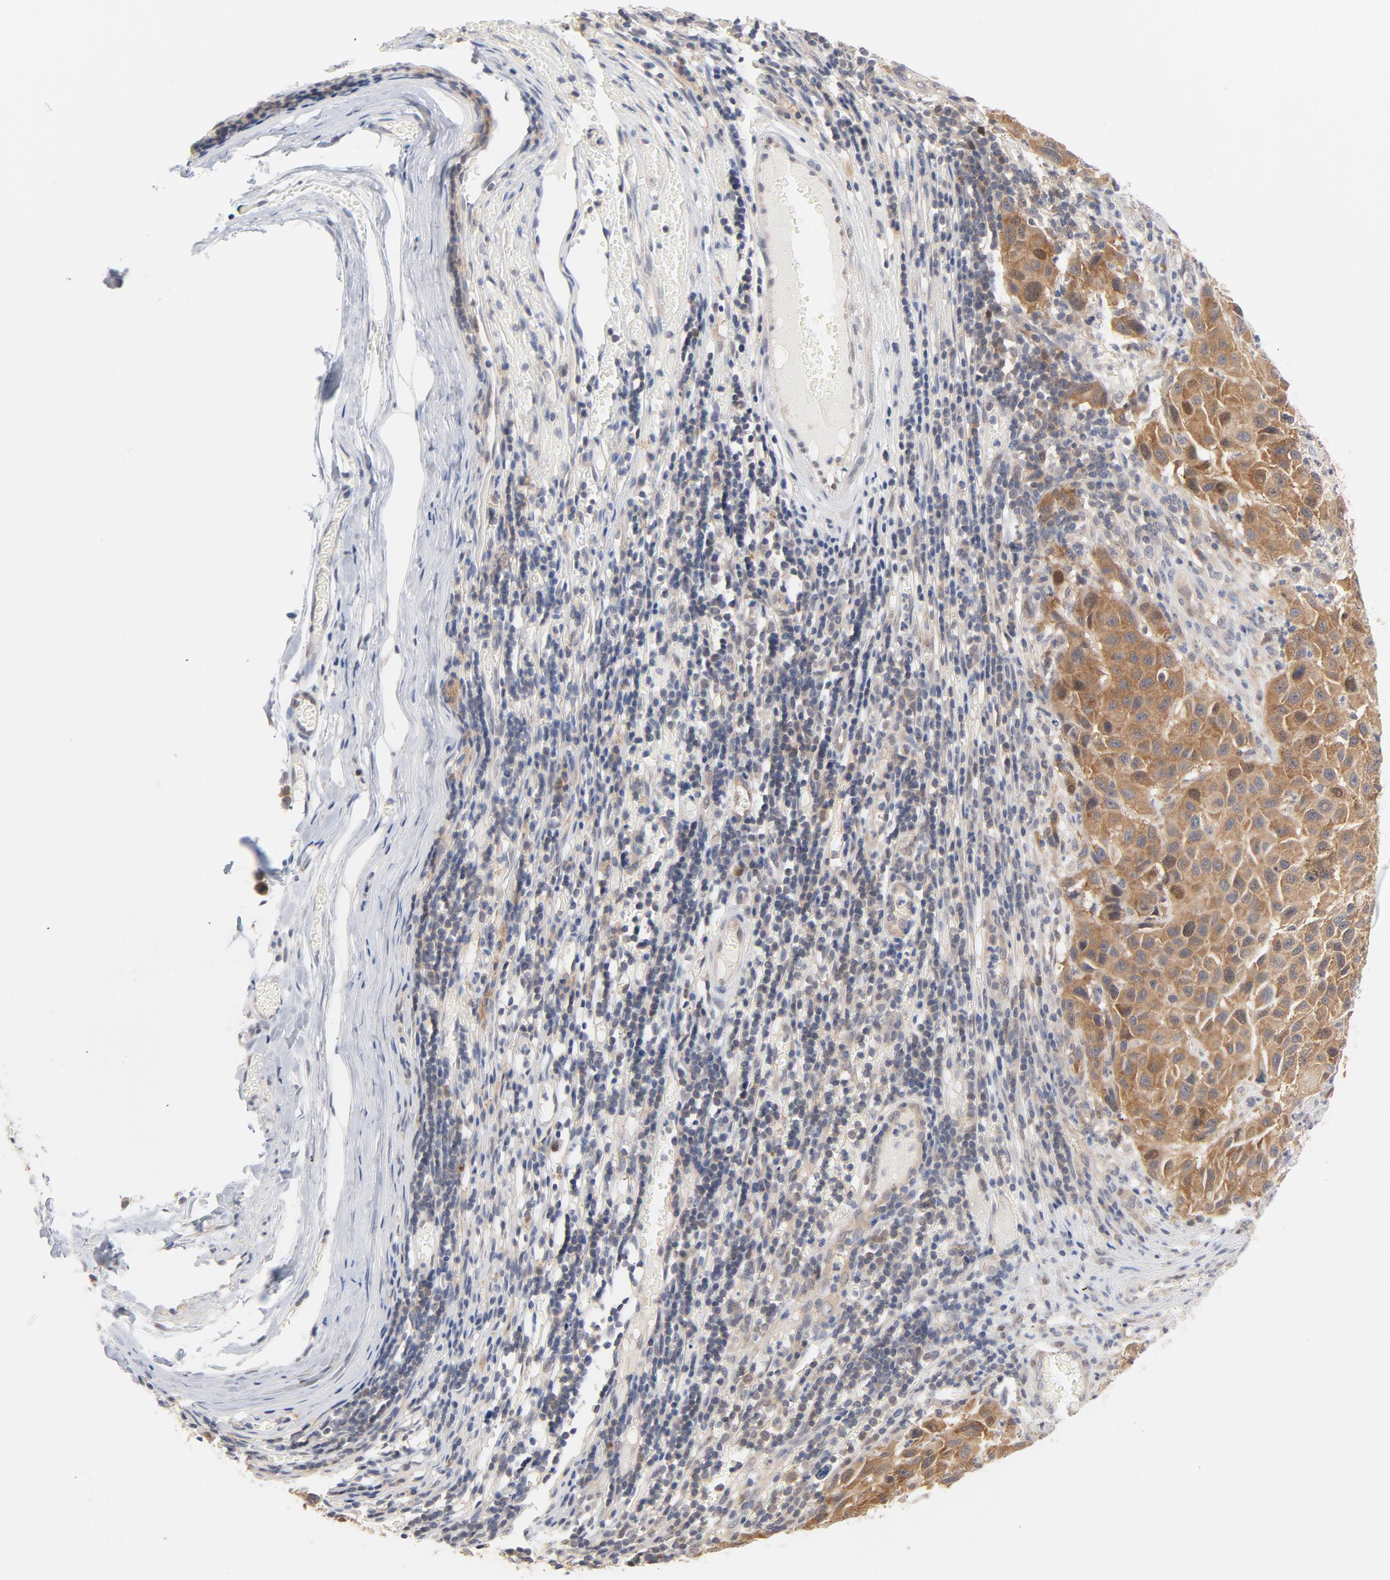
{"staining": {"intensity": "weak", "quantity": ">75%", "location": "cytoplasmic/membranous"}, "tissue": "melanoma", "cell_type": "Tumor cells", "image_type": "cancer", "snomed": [{"axis": "morphology", "description": "Malignant melanoma, Metastatic site"}, {"axis": "topography", "description": "Lymph node"}], "caption": "Protein staining by IHC displays weak cytoplasmic/membranous staining in approximately >75% of tumor cells in melanoma.", "gene": "UBL4A", "patient": {"sex": "male", "age": 61}}